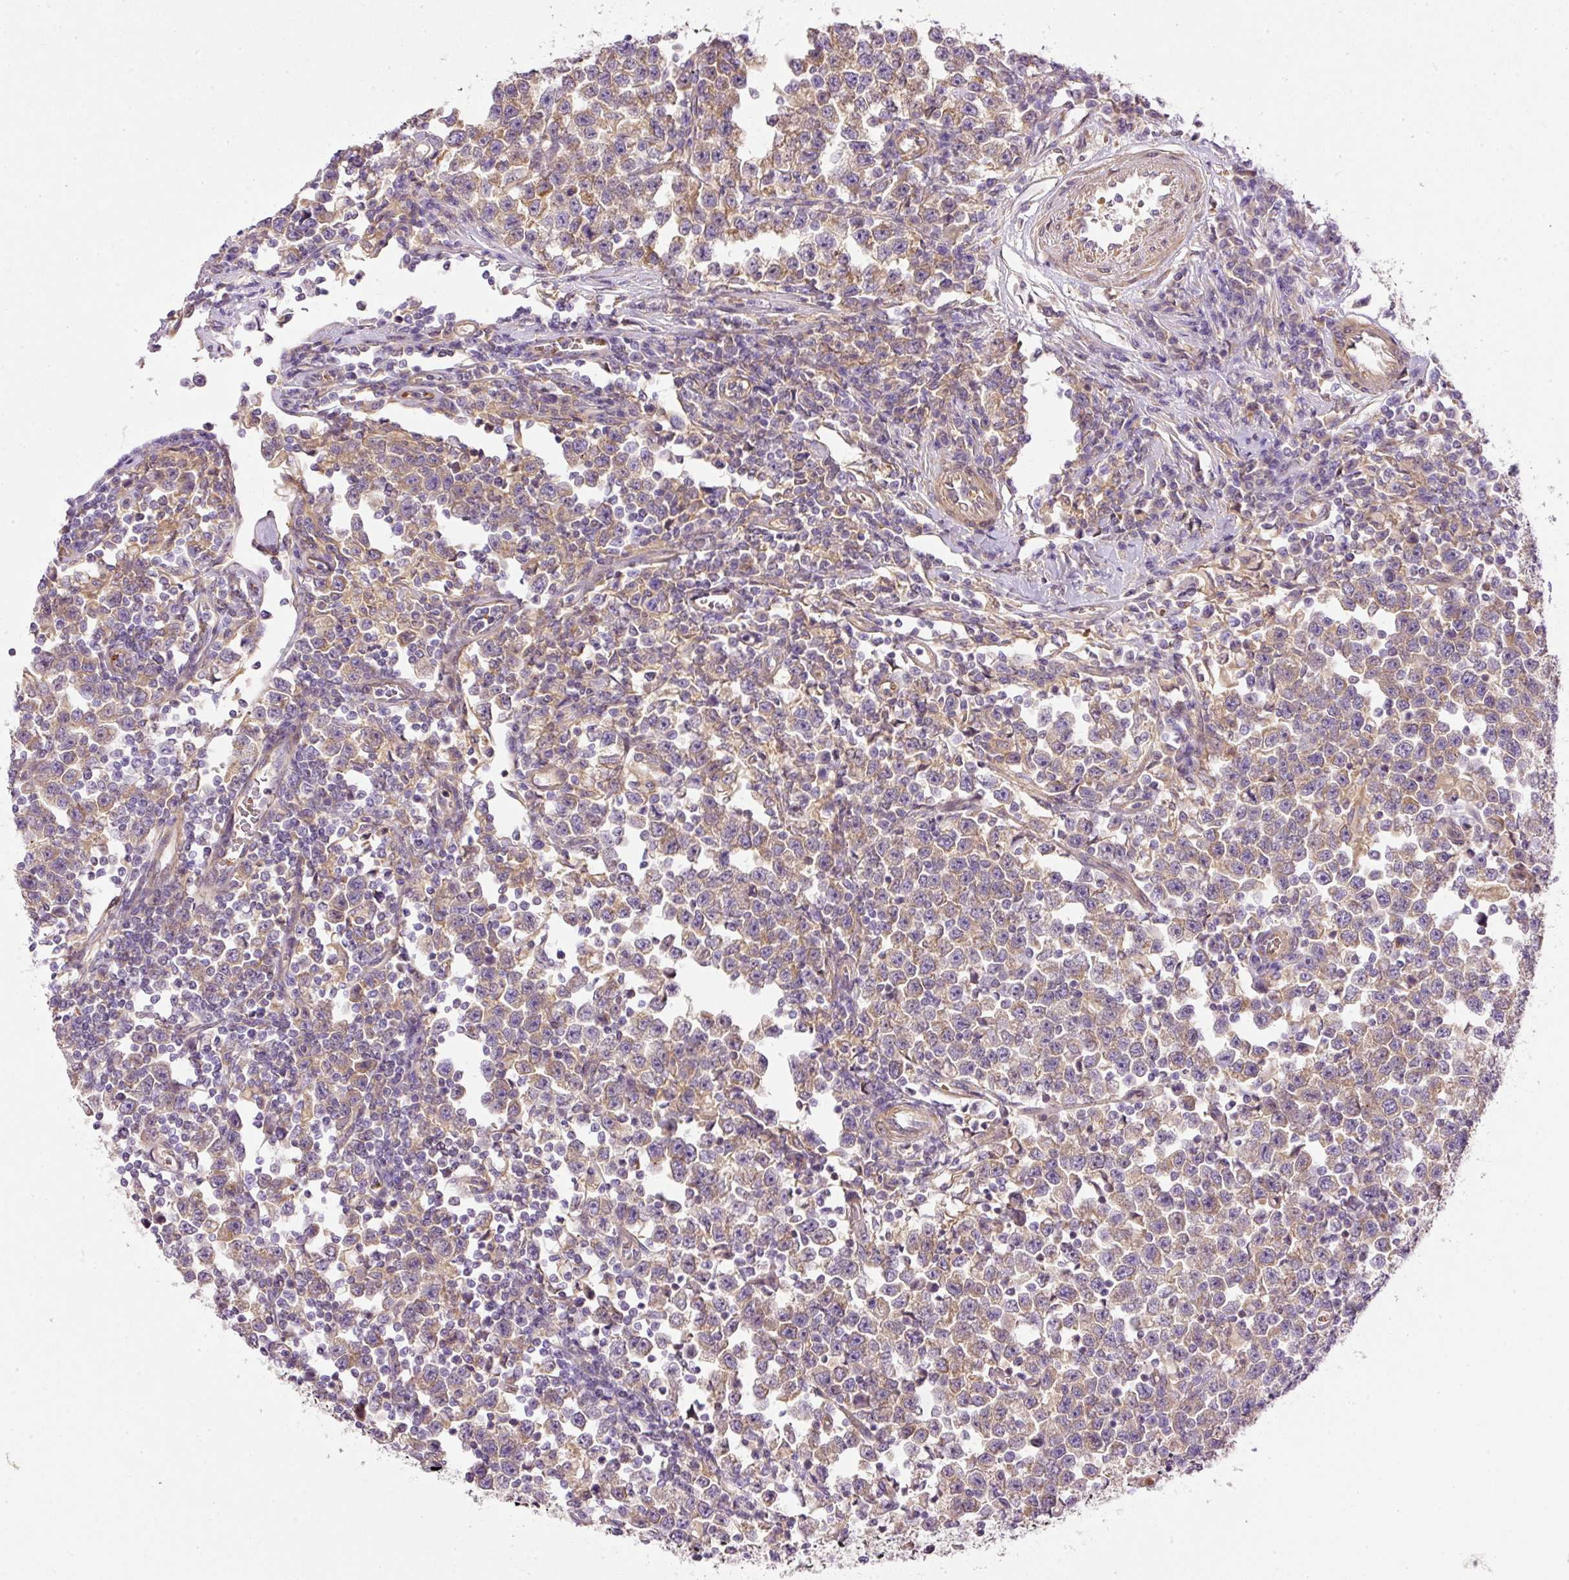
{"staining": {"intensity": "weak", "quantity": ">75%", "location": "cytoplasmic/membranous"}, "tissue": "testis cancer", "cell_type": "Tumor cells", "image_type": "cancer", "snomed": [{"axis": "morphology", "description": "Seminoma, NOS"}, {"axis": "topography", "description": "Testis"}], "caption": "Immunohistochemistry (IHC) staining of testis cancer (seminoma), which shows low levels of weak cytoplasmic/membranous positivity in approximately >75% of tumor cells indicating weak cytoplasmic/membranous protein staining. The staining was performed using DAB (brown) for protein detection and nuclei were counterstained in hematoxylin (blue).", "gene": "TBC1D2B", "patient": {"sex": "male", "age": 43}}